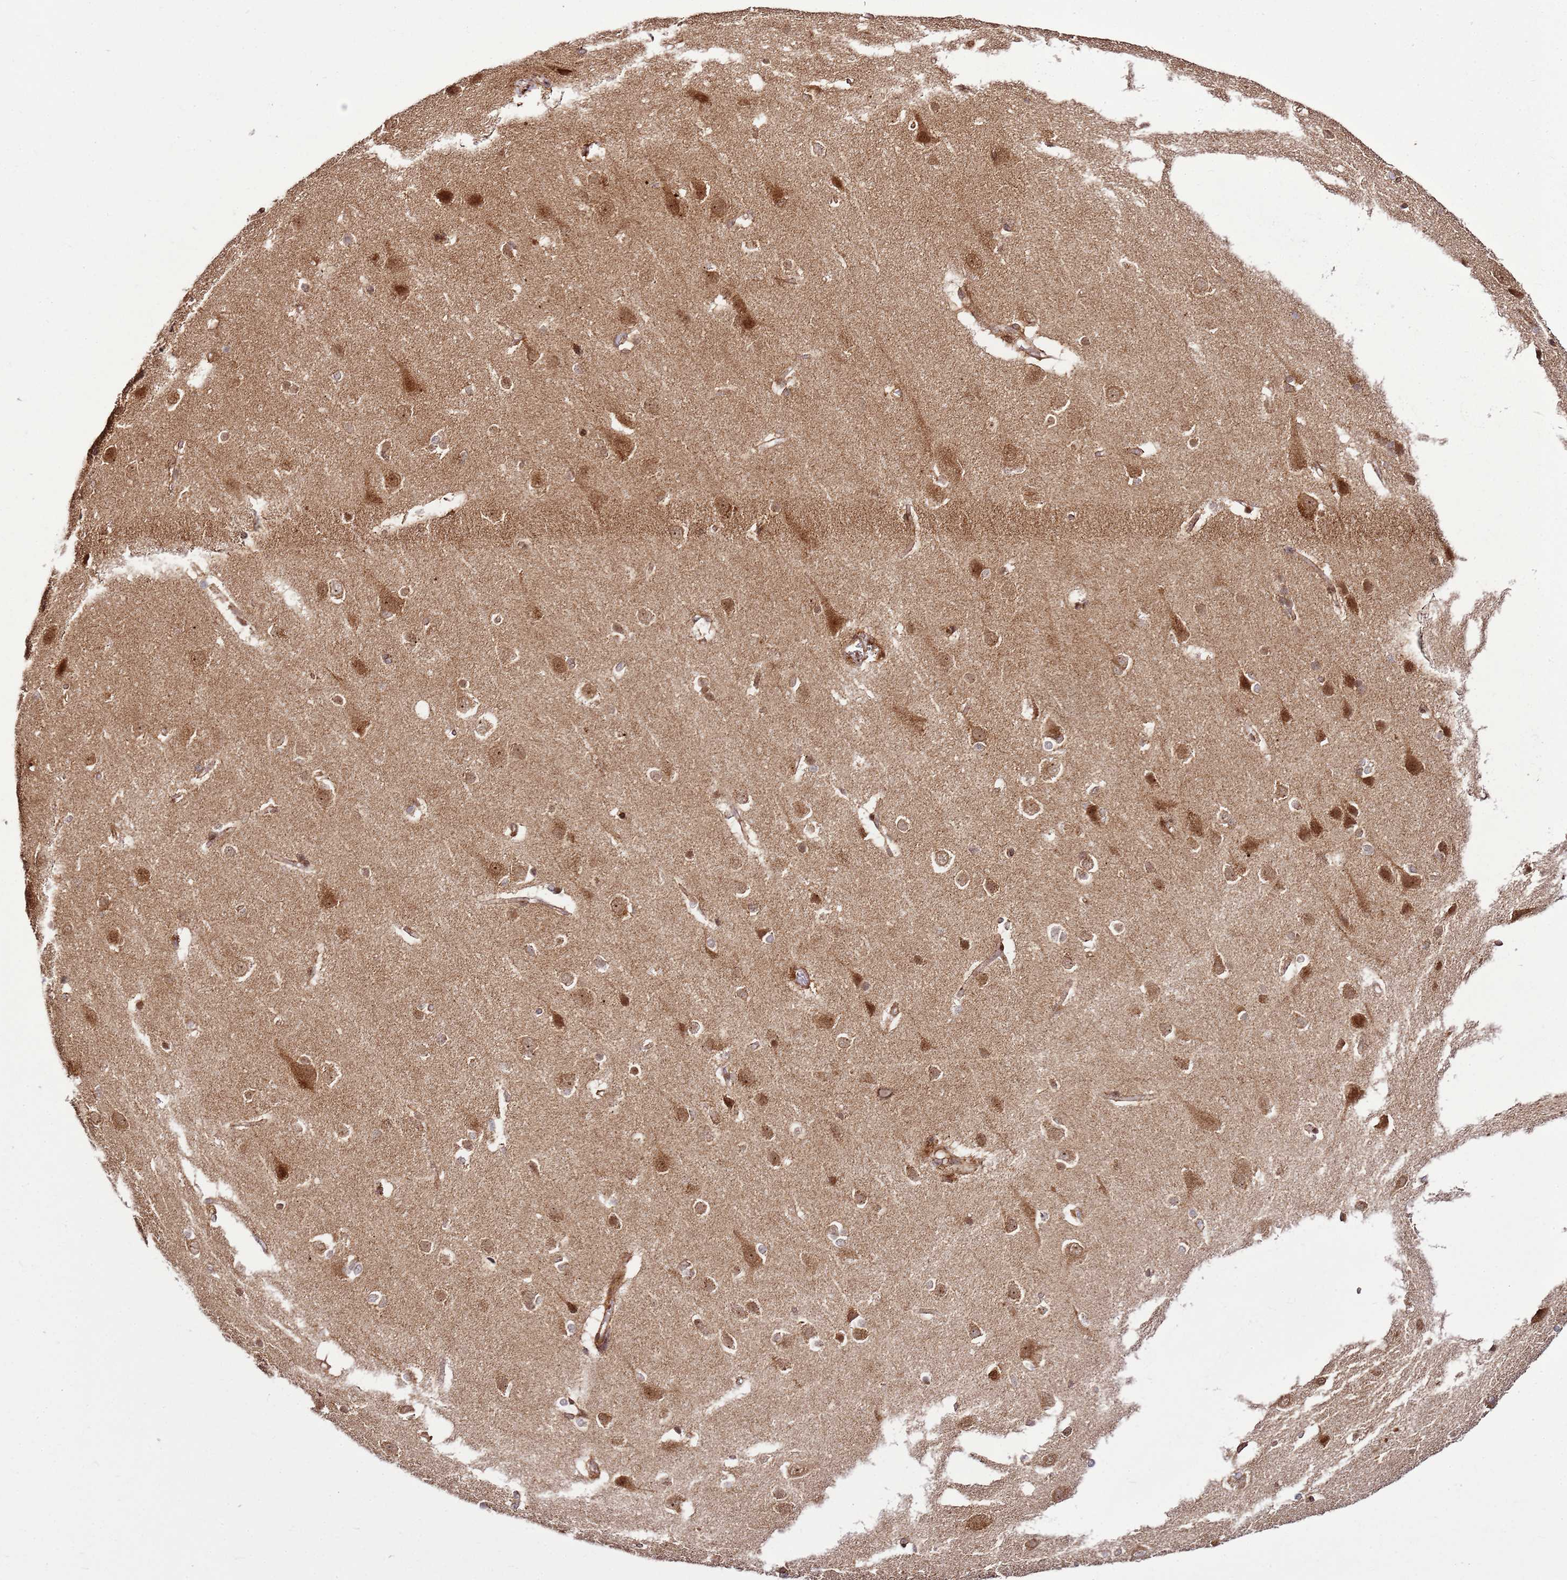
{"staining": {"intensity": "moderate", "quantity": ">75%", "location": "cytoplasmic/membranous"}, "tissue": "cerebral cortex", "cell_type": "Endothelial cells", "image_type": "normal", "snomed": [{"axis": "morphology", "description": "Normal tissue, NOS"}, {"axis": "topography", "description": "Cerebral cortex"}], "caption": "Brown immunohistochemical staining in normal human cerebral cortex exhibits moderate cytoplasmic/membranous expression in approximately >75% of endothelial cells.", "gene": "RASA3", "patient": {"sex": "male", "age": 37}}